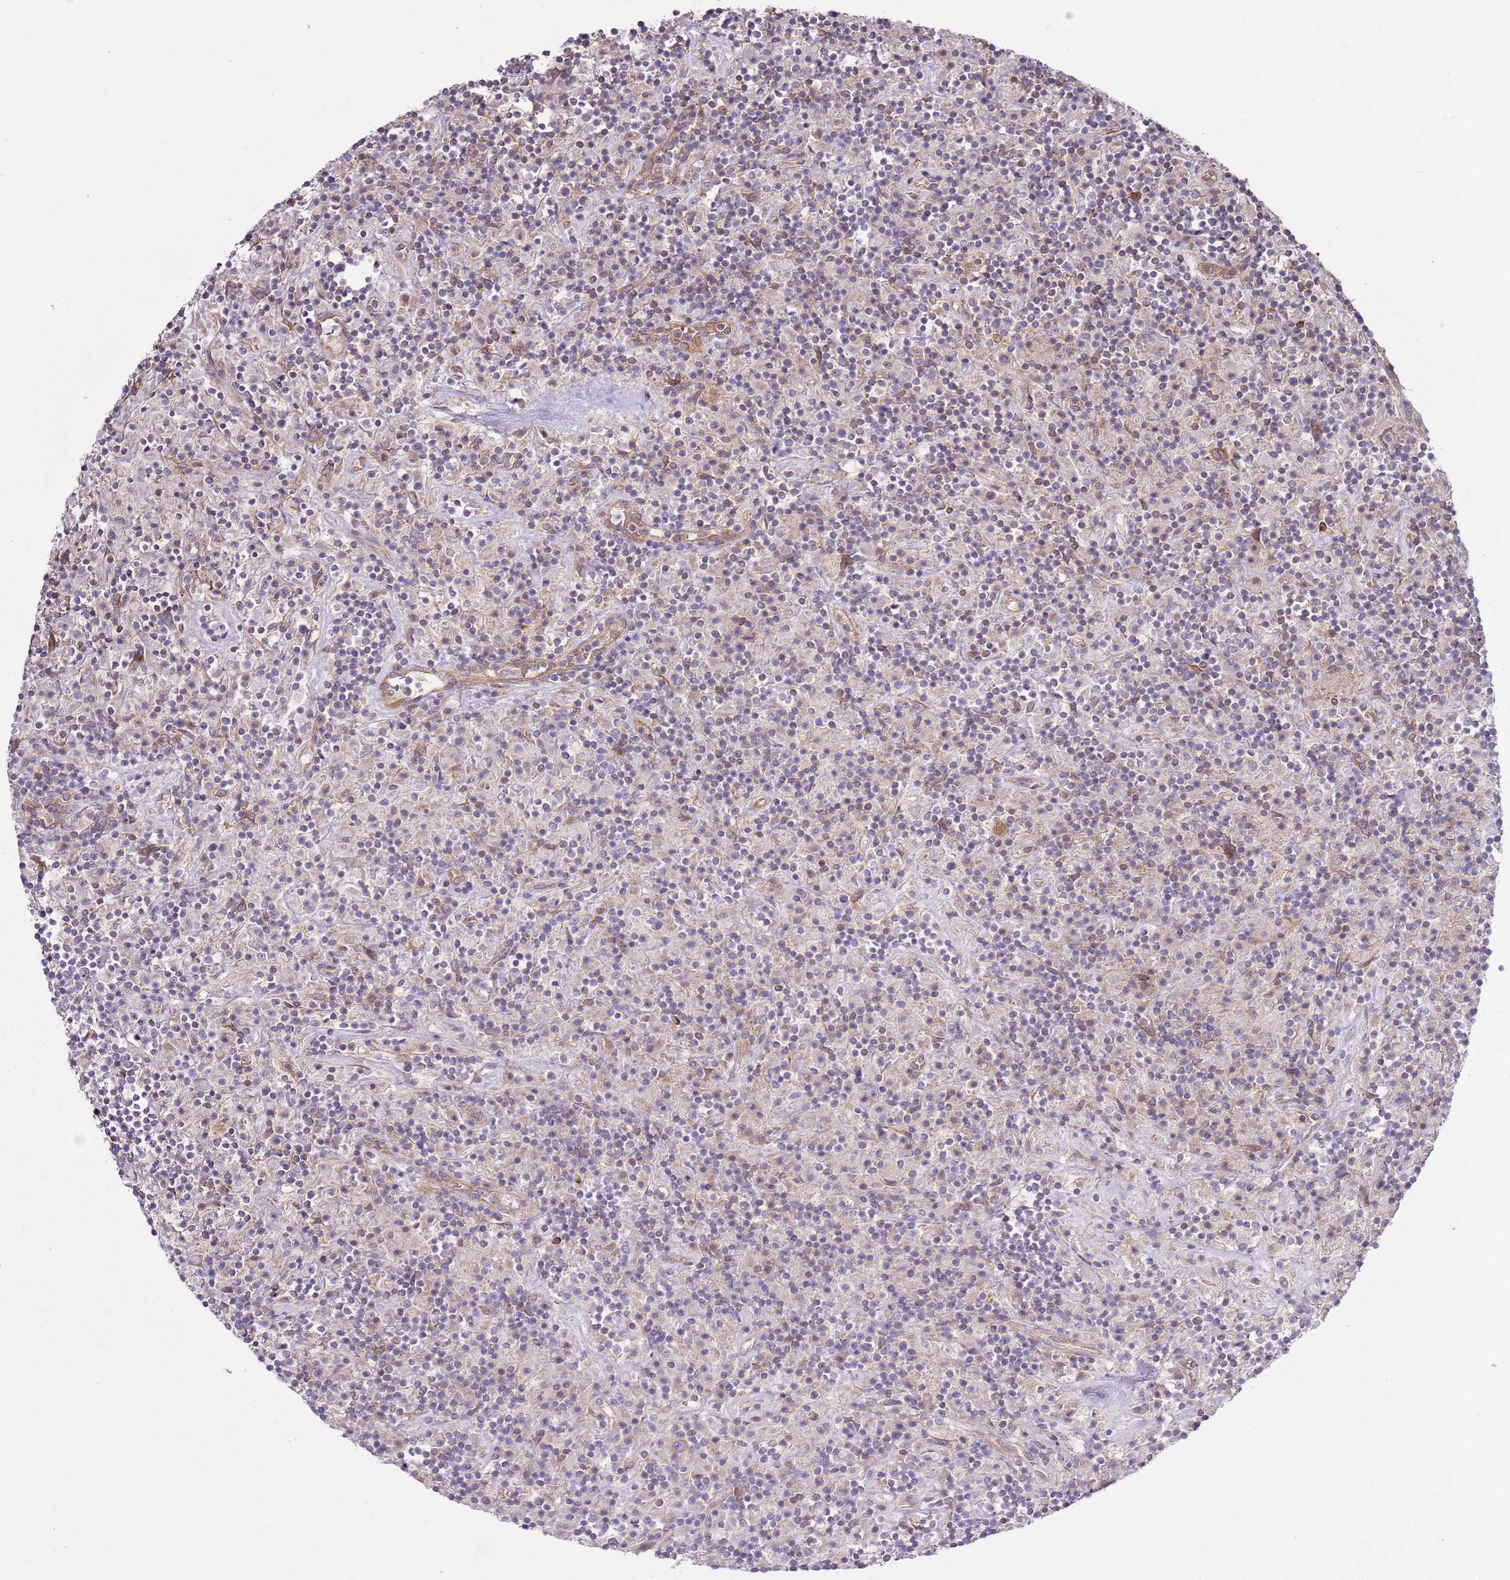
{"staining": {"intensity": "weak", "quantity": "25%-75%", "location": "cytoplasmic/membranous"}, "tissue": "lymphoma", "cell_type": "Tumor cells", "image_type": "cancer", "snomed": [{"axis": "morphology", "description": "Hodgkin's disease, NOS"}, {"axis": "topography", "description": "Lymph node"}], "caption": "Immunohistochemical staining of human Hodgkin's disease shows weak cytoplasmic/membranous protein positivity in about 25%-75% of tumor cells. (DAB (3,3'-diaminobenzidine) IHC, brown staining for protein, blue staining for nuclei).", "gene": "LPIN2", "patient": {"sex": "male", "age": 70}}